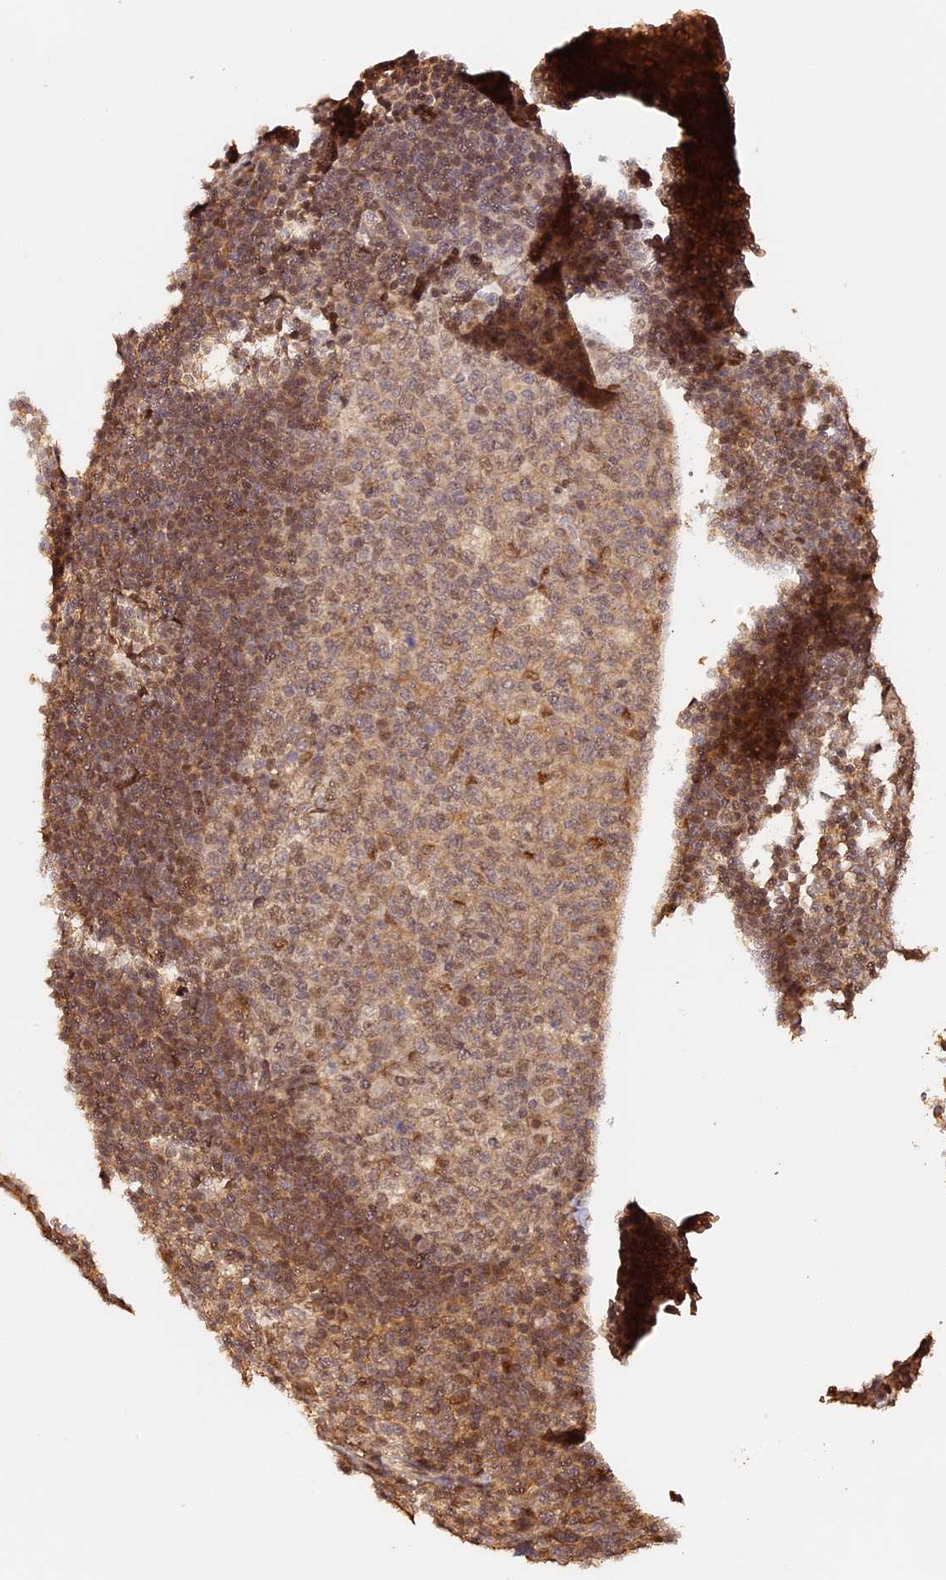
{"staining": {"intensity": "moderate", "quantity": "<25%", "location": "cytoplasmic/membranous,nuclear"}, "tissue": "tonsil", "cell_type": "Germinal center cells", "image_type": "normal", "snomed": [{"axis": "morphology", "description": "Normal tissue, NOS"}, {"axis": "topography", "description": "Tonsil"}], "caption": "Tonsil stained for a protein displays moderate cytoplasmic/membranous,nuclear positivity in germinal center cells. Immunohistochemistry stains the protein in brown and the nuclei are stained blue.", "gene": "MYBL2", "patient": {"sex": "male", "age": 17}}